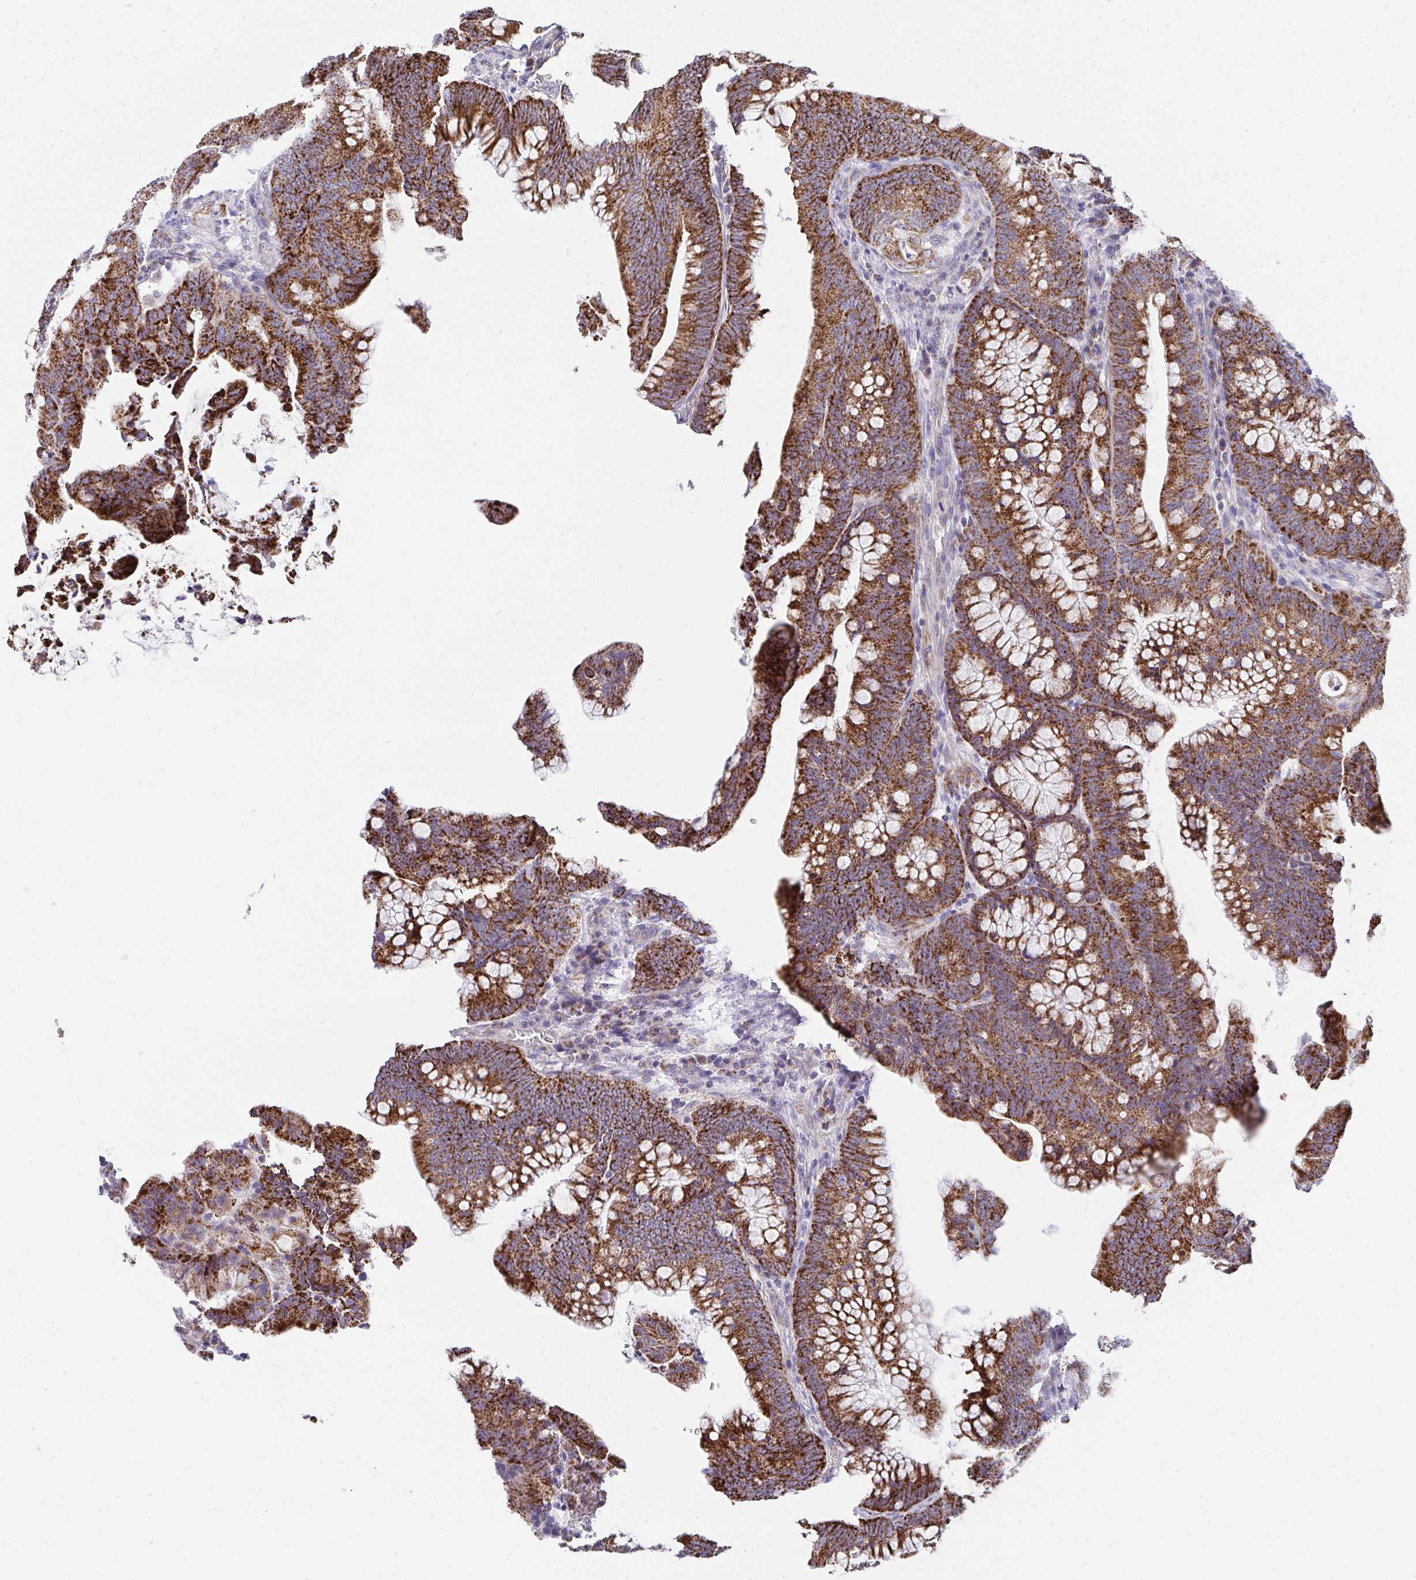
{"staining": {"intensity": "strong", "quantity": ">75%", "location": "cytoplasmic/membranous"}, "tissue": "colorectal cancer", "cell_type": "Tumor cells", "image_type": "cancer", "snomed": [{"axis": "morphology", "description": "Adenocarcinoma, NOS"}, {"axis": "topography", "description": "Colon"}], "caption": "Protein staining demonstrates strong cytoplasmic/membranous positivity in about >75% of tumor cells in colorectal cancer (adenocarcinoma).", "gene": "PRRG3", "patient": {"sex": "male", "age": 62}}